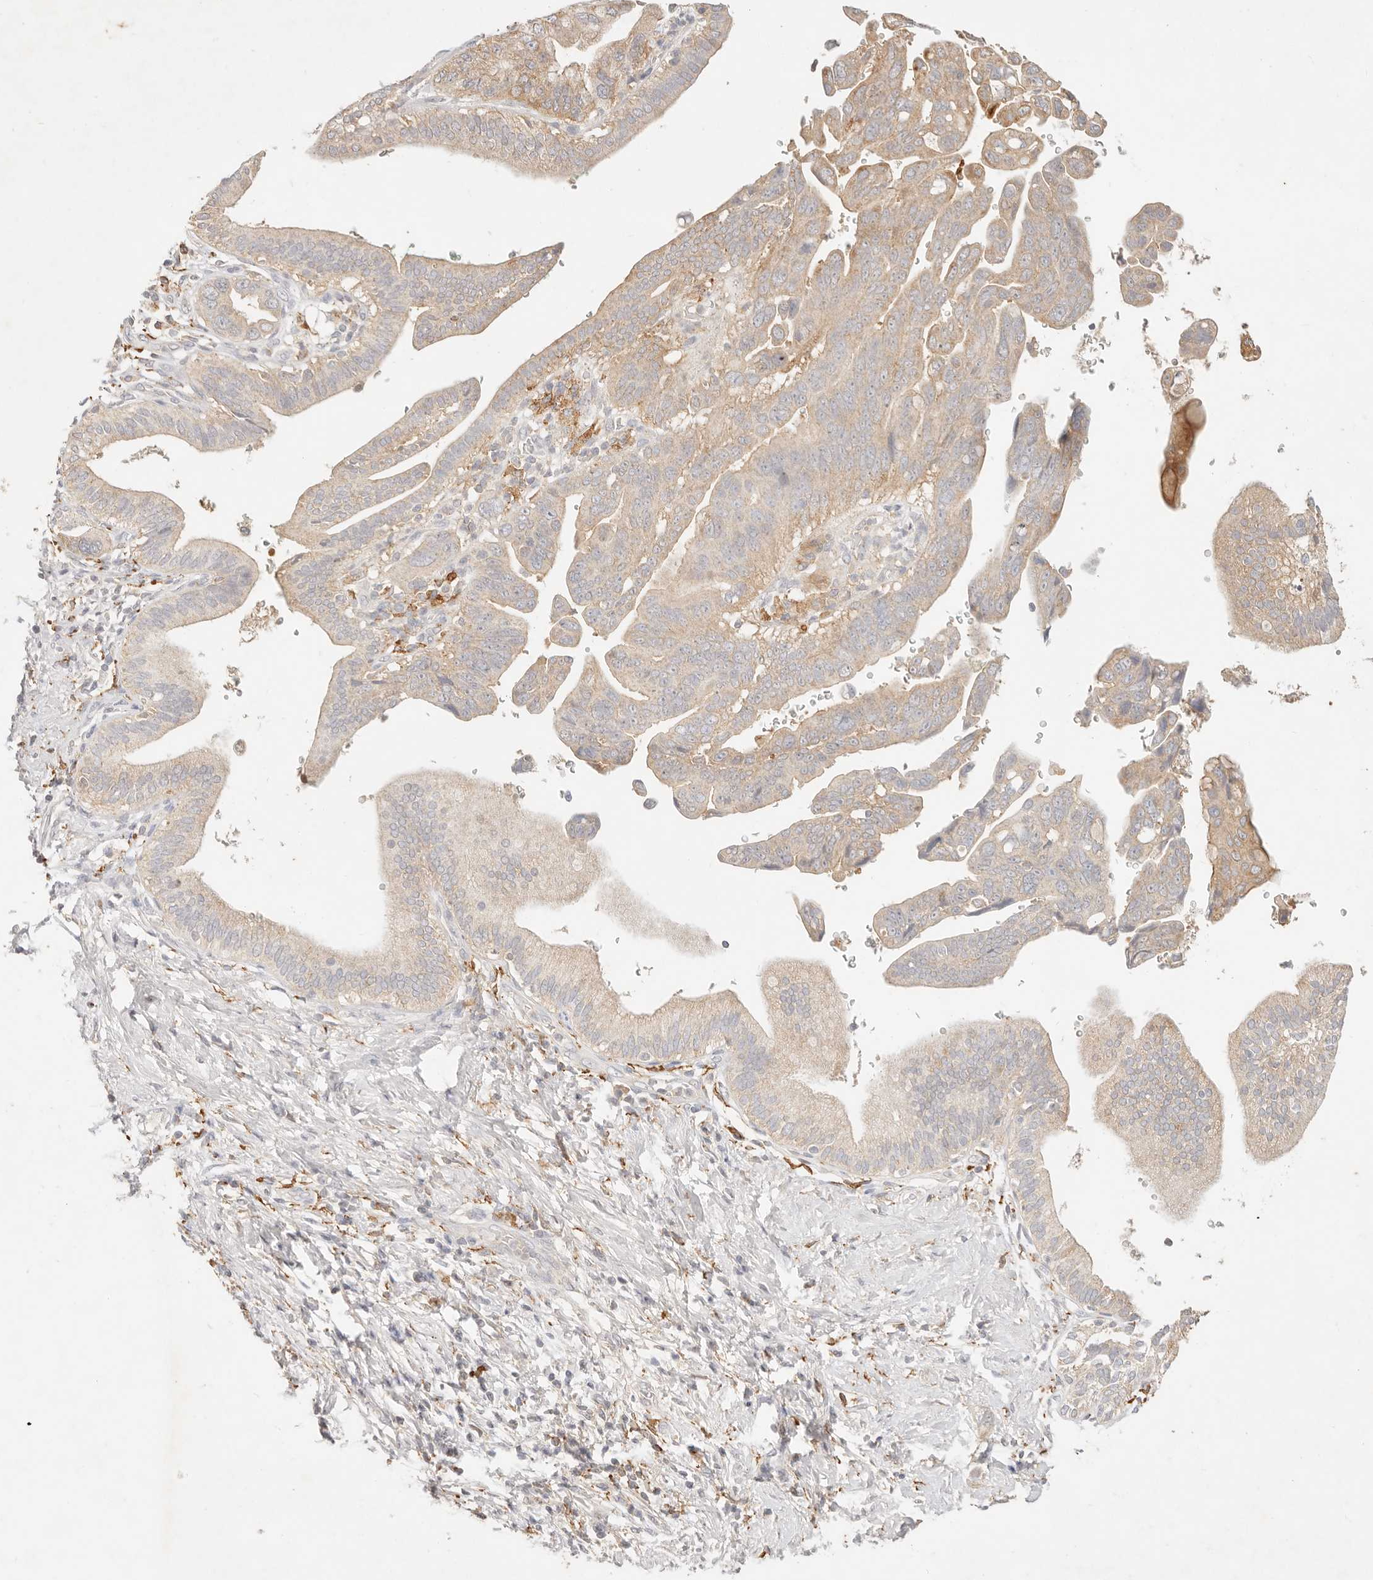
{"staining": {"intensity": "weak", "quantity": ">75%", "location": "cytoplasmic/membranous"}, "tissue": "pancreatic cancer", "cell_type": "Tumor cells", "image_type": "cancer", "snomed": [{"axis": "morphology", "description": "Adenocarcinoma, NOS"}, {"axis": "topography", "description": "Pancreas"}], "caption": "Protein staining of pancreatic cancer tissue demonstrates weak cytoplasmic/membranous positivity in approximately >75% of tumor cells.", "gene": "HK2", "patient": {"sex": "female", "age": 72}}